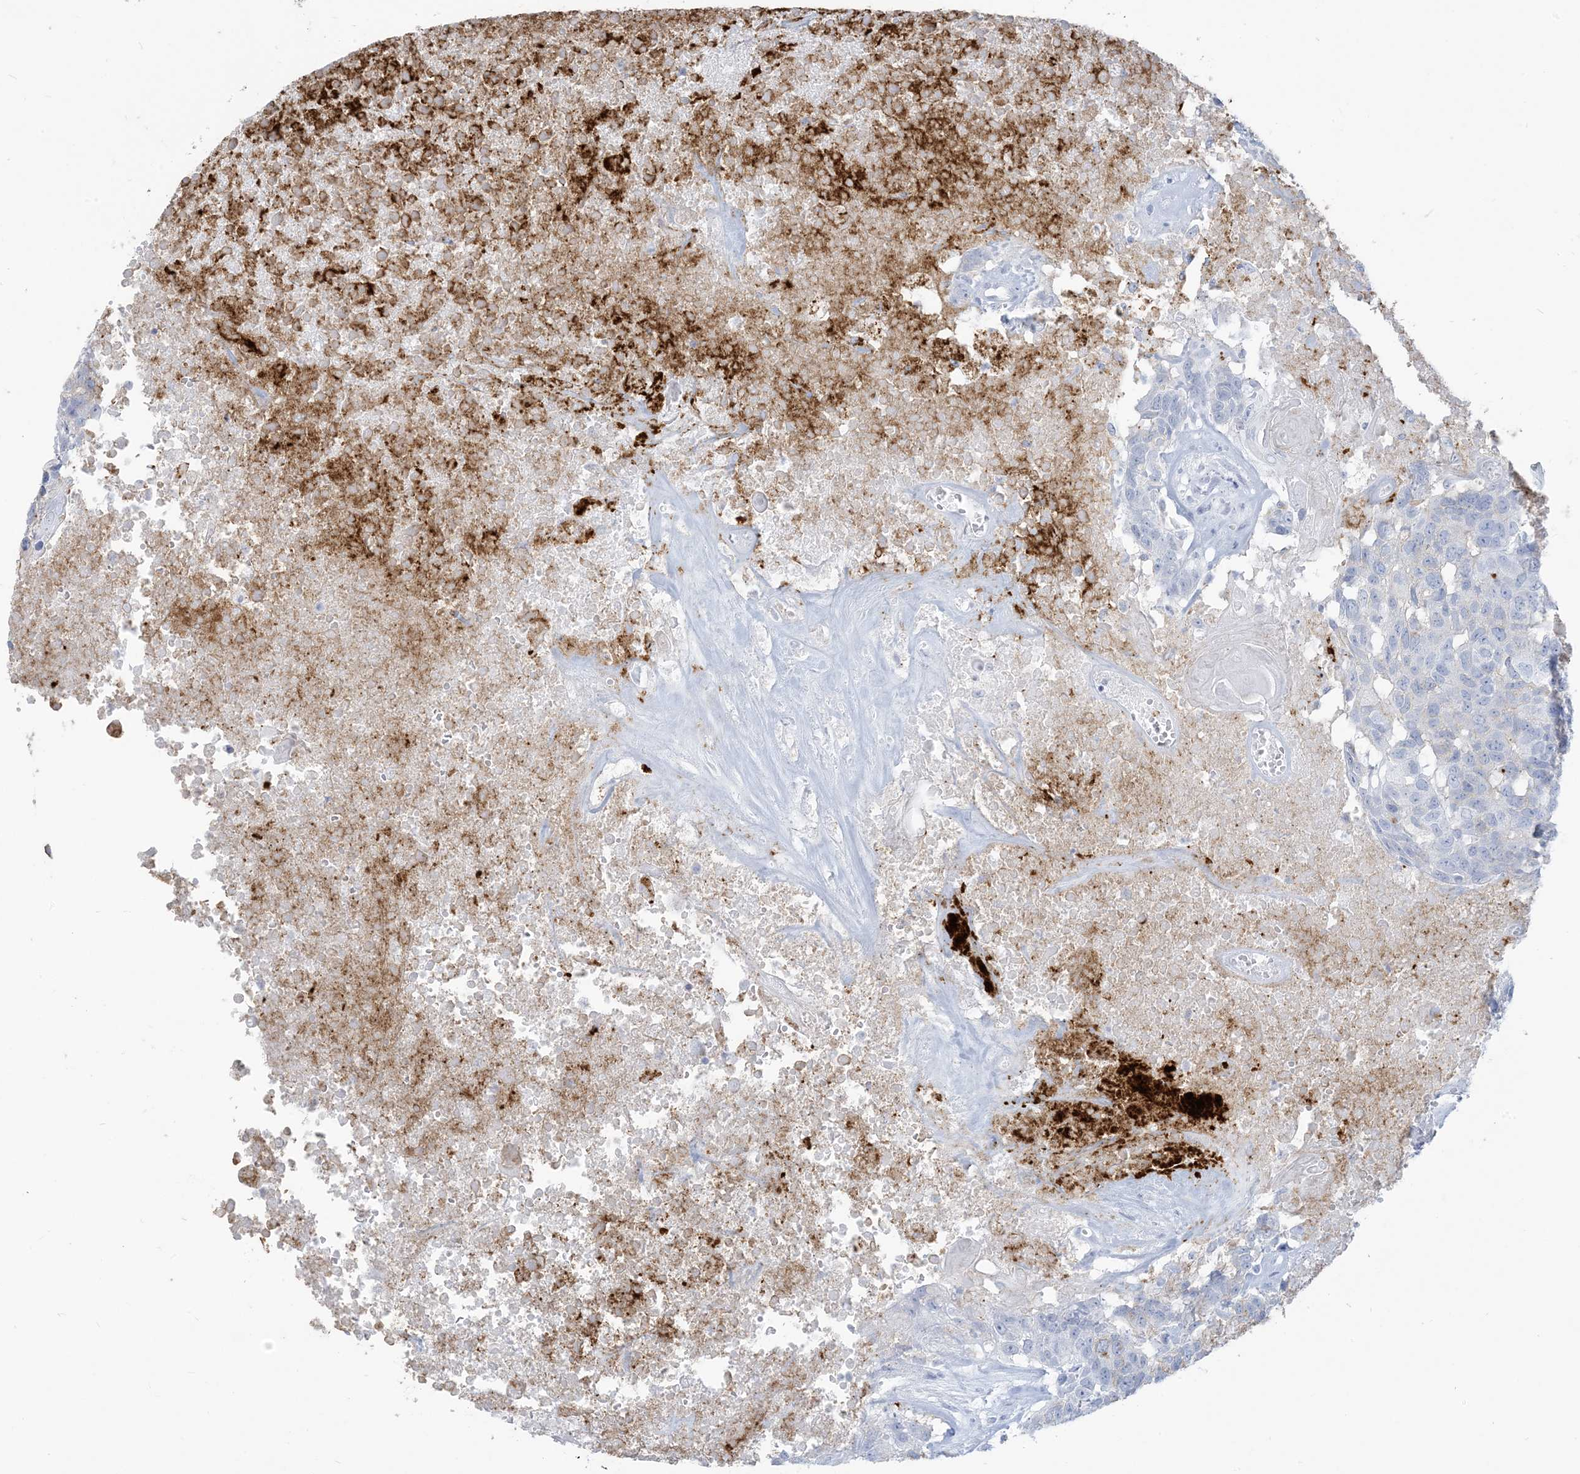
{"staining": {"intensity": "weak", "quantity": "<25%", "location": "cytoplasmic/membranous"}, "tissue": "head and neck cancer", "cell_type": "Tumor cells", "image_type": "cancer", "snomed": [{"axis": "morphology", "description": "Squamous cell carcinoma, NOS"}, {"axis": "topography", "description": "Head-Neck"}], "caption": "Immunohistochemistry photomicrograph of neoplastic tissue: squamous cell carcinoma (head and neck) stained with DAB (3,3'-diaminobenzidine) reveals no significant protein expression in tumor cells.", "gene": "HLA-DRB1", "patient": {"sex": "male", "age": 66}}